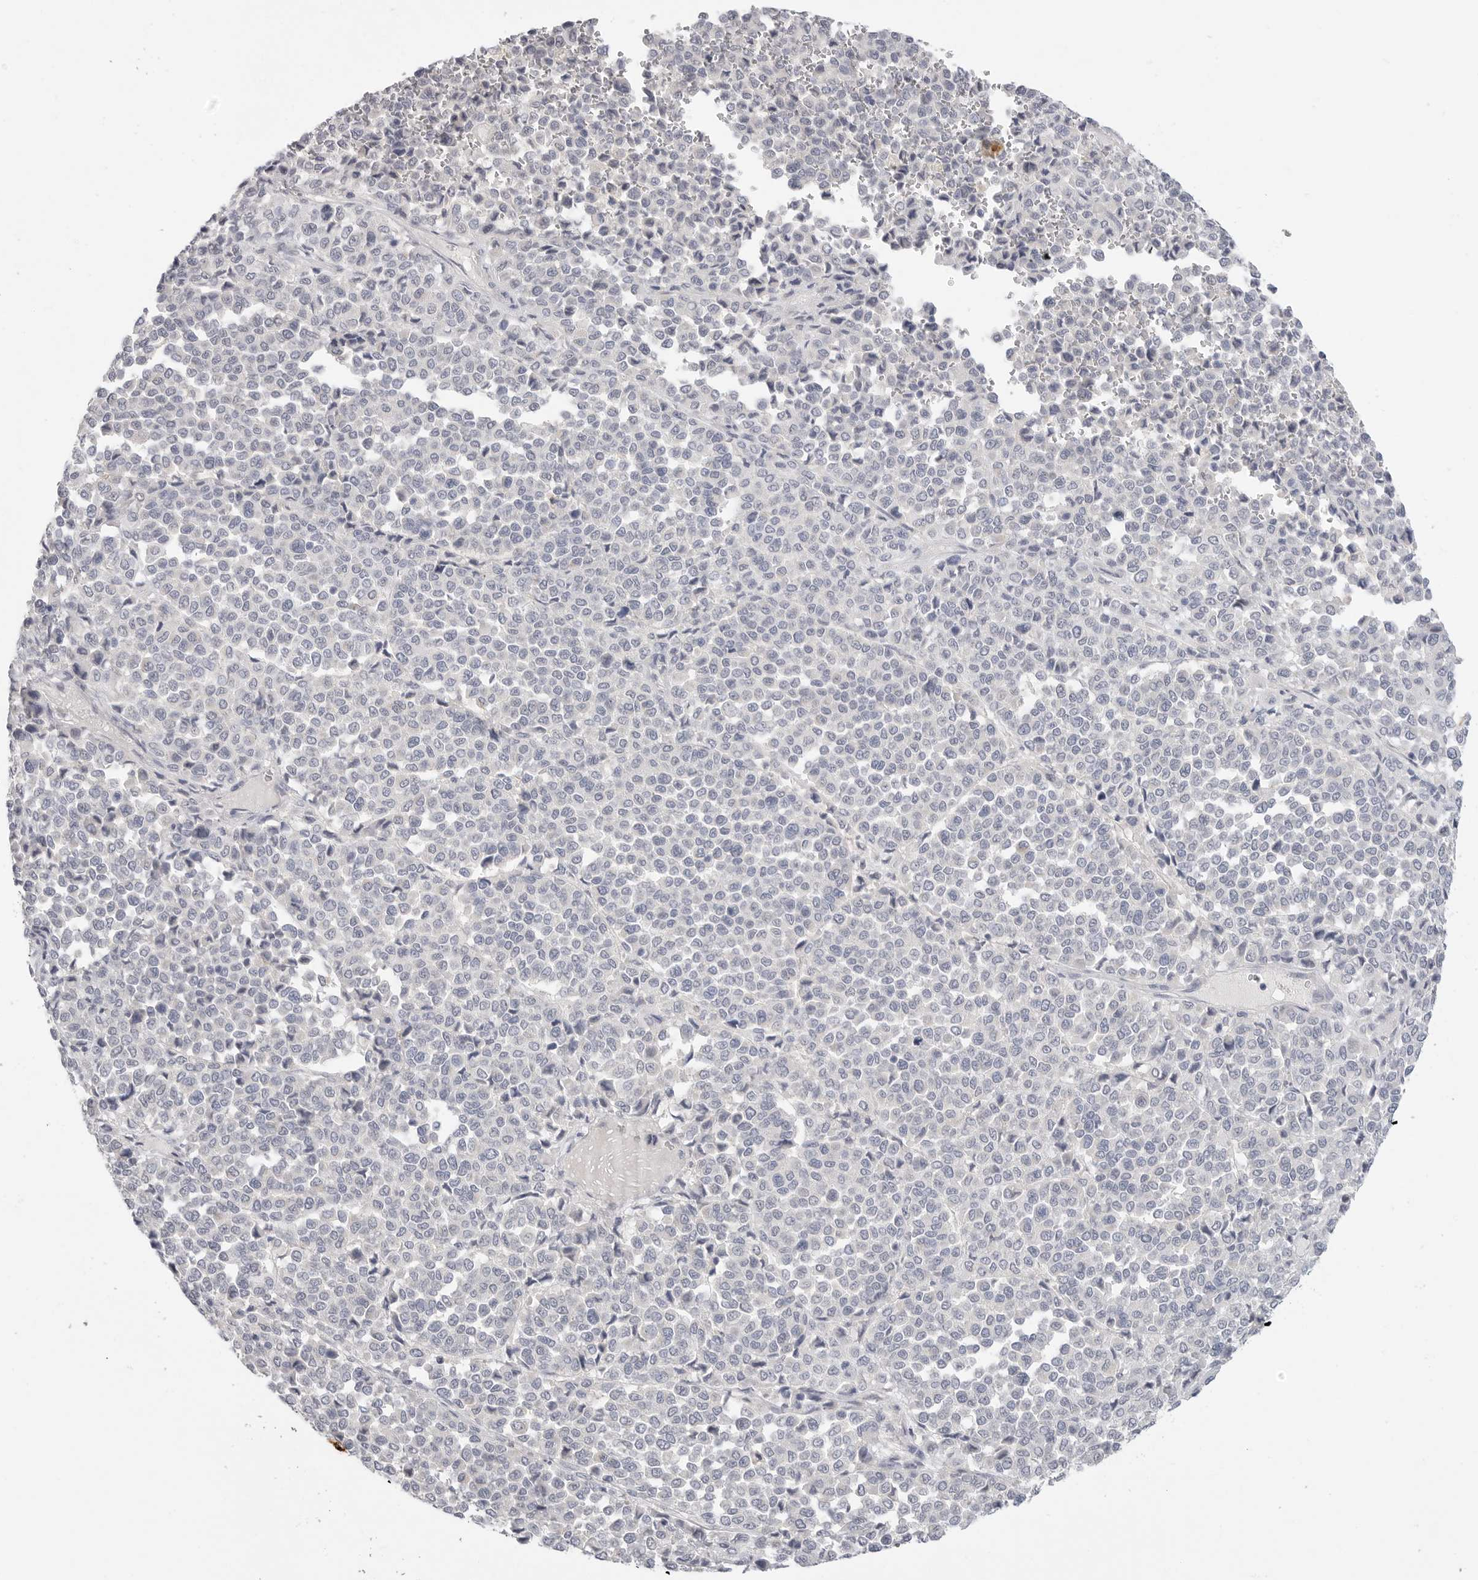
{"staining": {"intensity": "negative", "quantity": "none", "location": "none"}, "tissue": "melanoma", "cell_type": "Tumor cells", "image_type": "cancer", "snomed": [{"axis": "morphology", "description": "Malignant melanoma, Metastatic site"}, {"axis": "topography", "description": "Pancreas"}], "caption": "IHC histopathology image of neoplastic tissue: human malignant melanoma (metastatic site) stained with DAB reveals no significant protein expression in tumor cells.", "gene": "FBN2", "patient": {"sex": "female", "age": 30}}